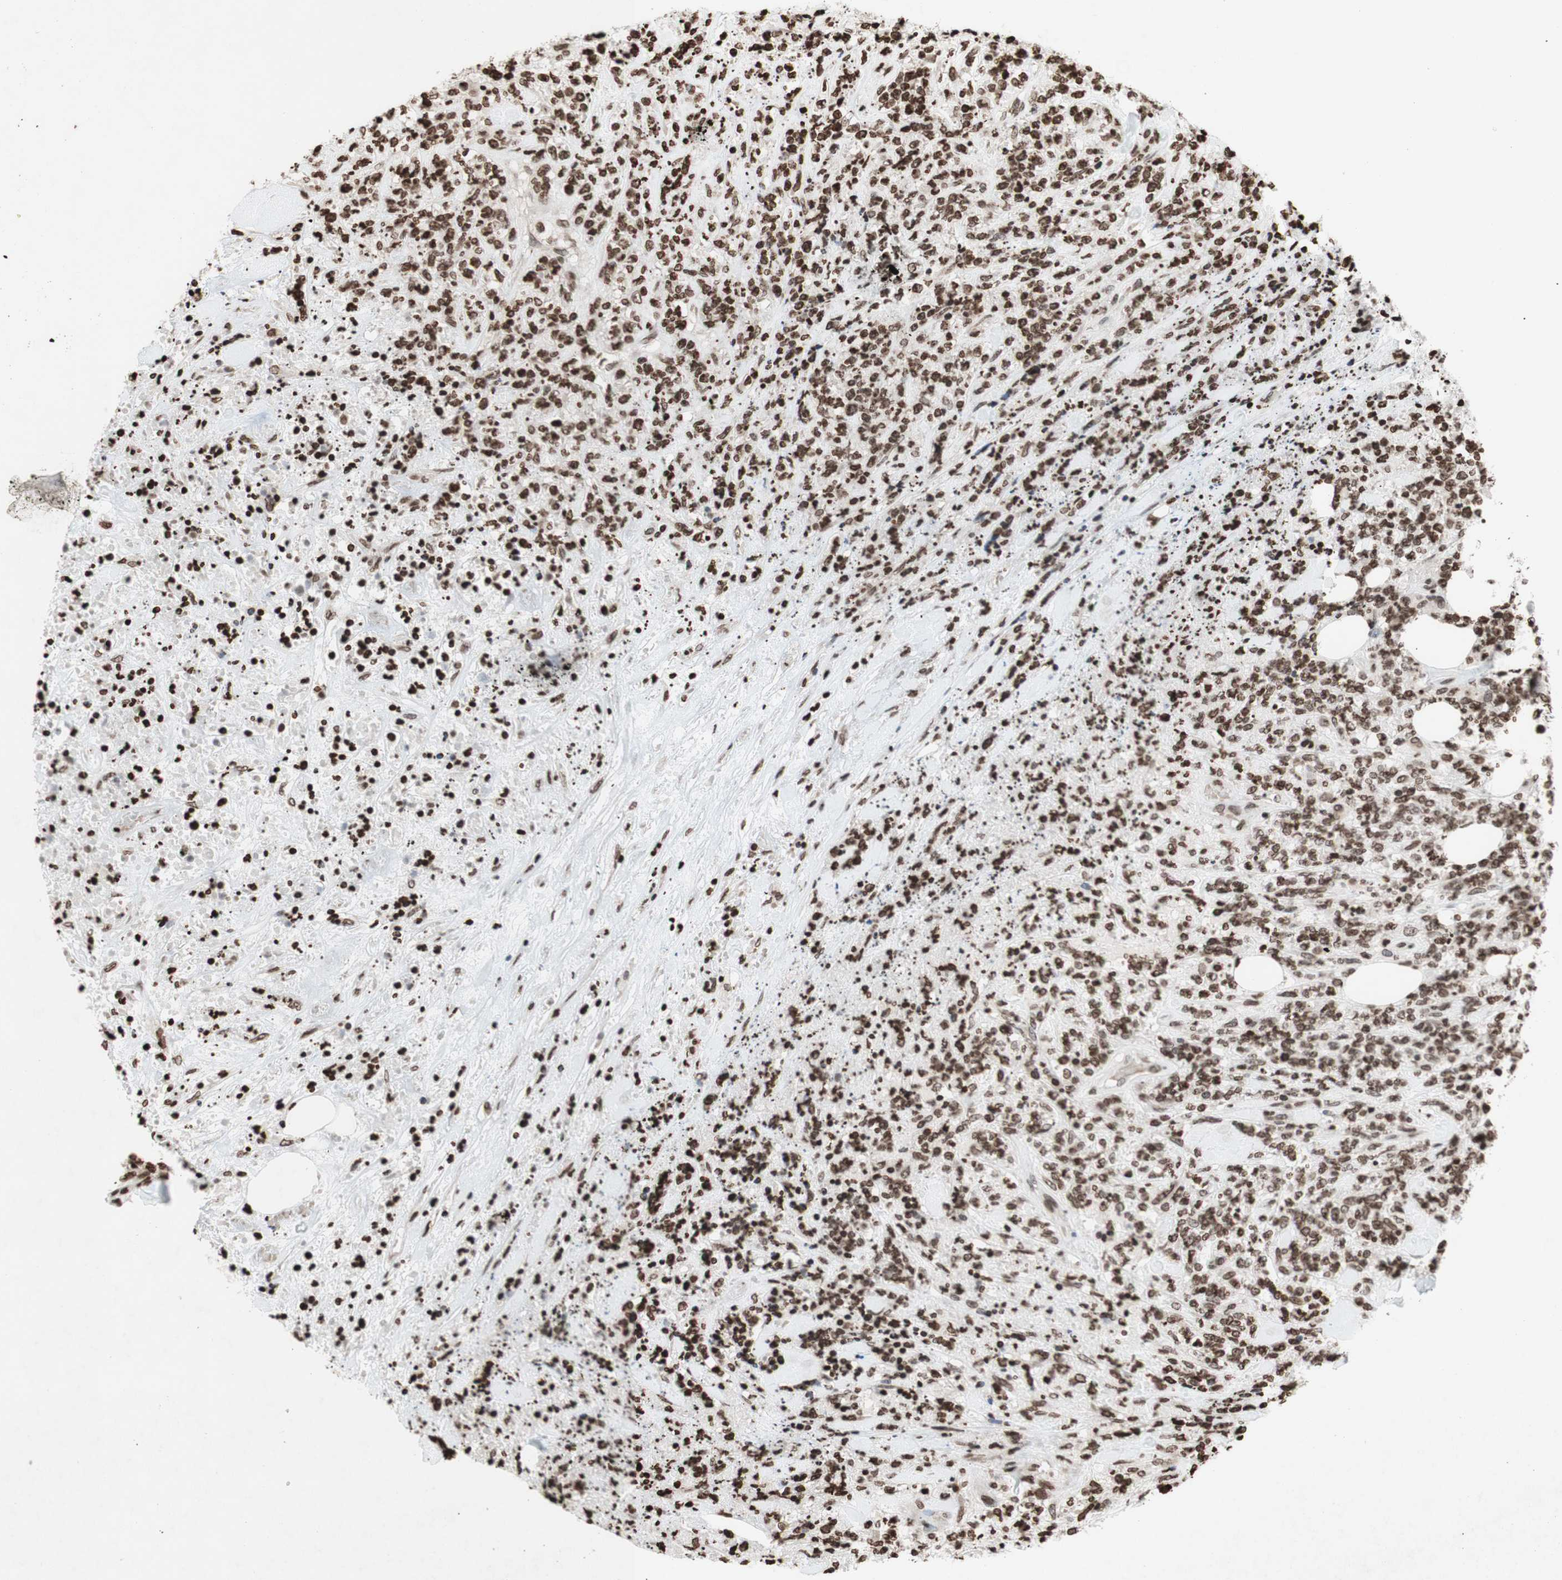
{"staining": {"intensity": "moderate", "quantity": ">75%", "location": "nuclear"}, "tissue": "lymphoma", "cell_type": "Tumor cells", "image_type": "cancer", "snomed": [{"axis": "morphology", "description": "Malignant lymphoma, non-Hodgkin's type, High grade"}, {"axis": "topography", "description": "Soft tissue"}], "caption": "Immunohistochemical staining of high-grade malignant lymphoma, non-Hodgkin's type demonstrates medium levels of moderate nuclear staining in about >75% of tumor cells. (IHC, brightfield microscopy, high magnification).", "gene": "NCOA3", "patient": {"sex": "male", "age": 18}}